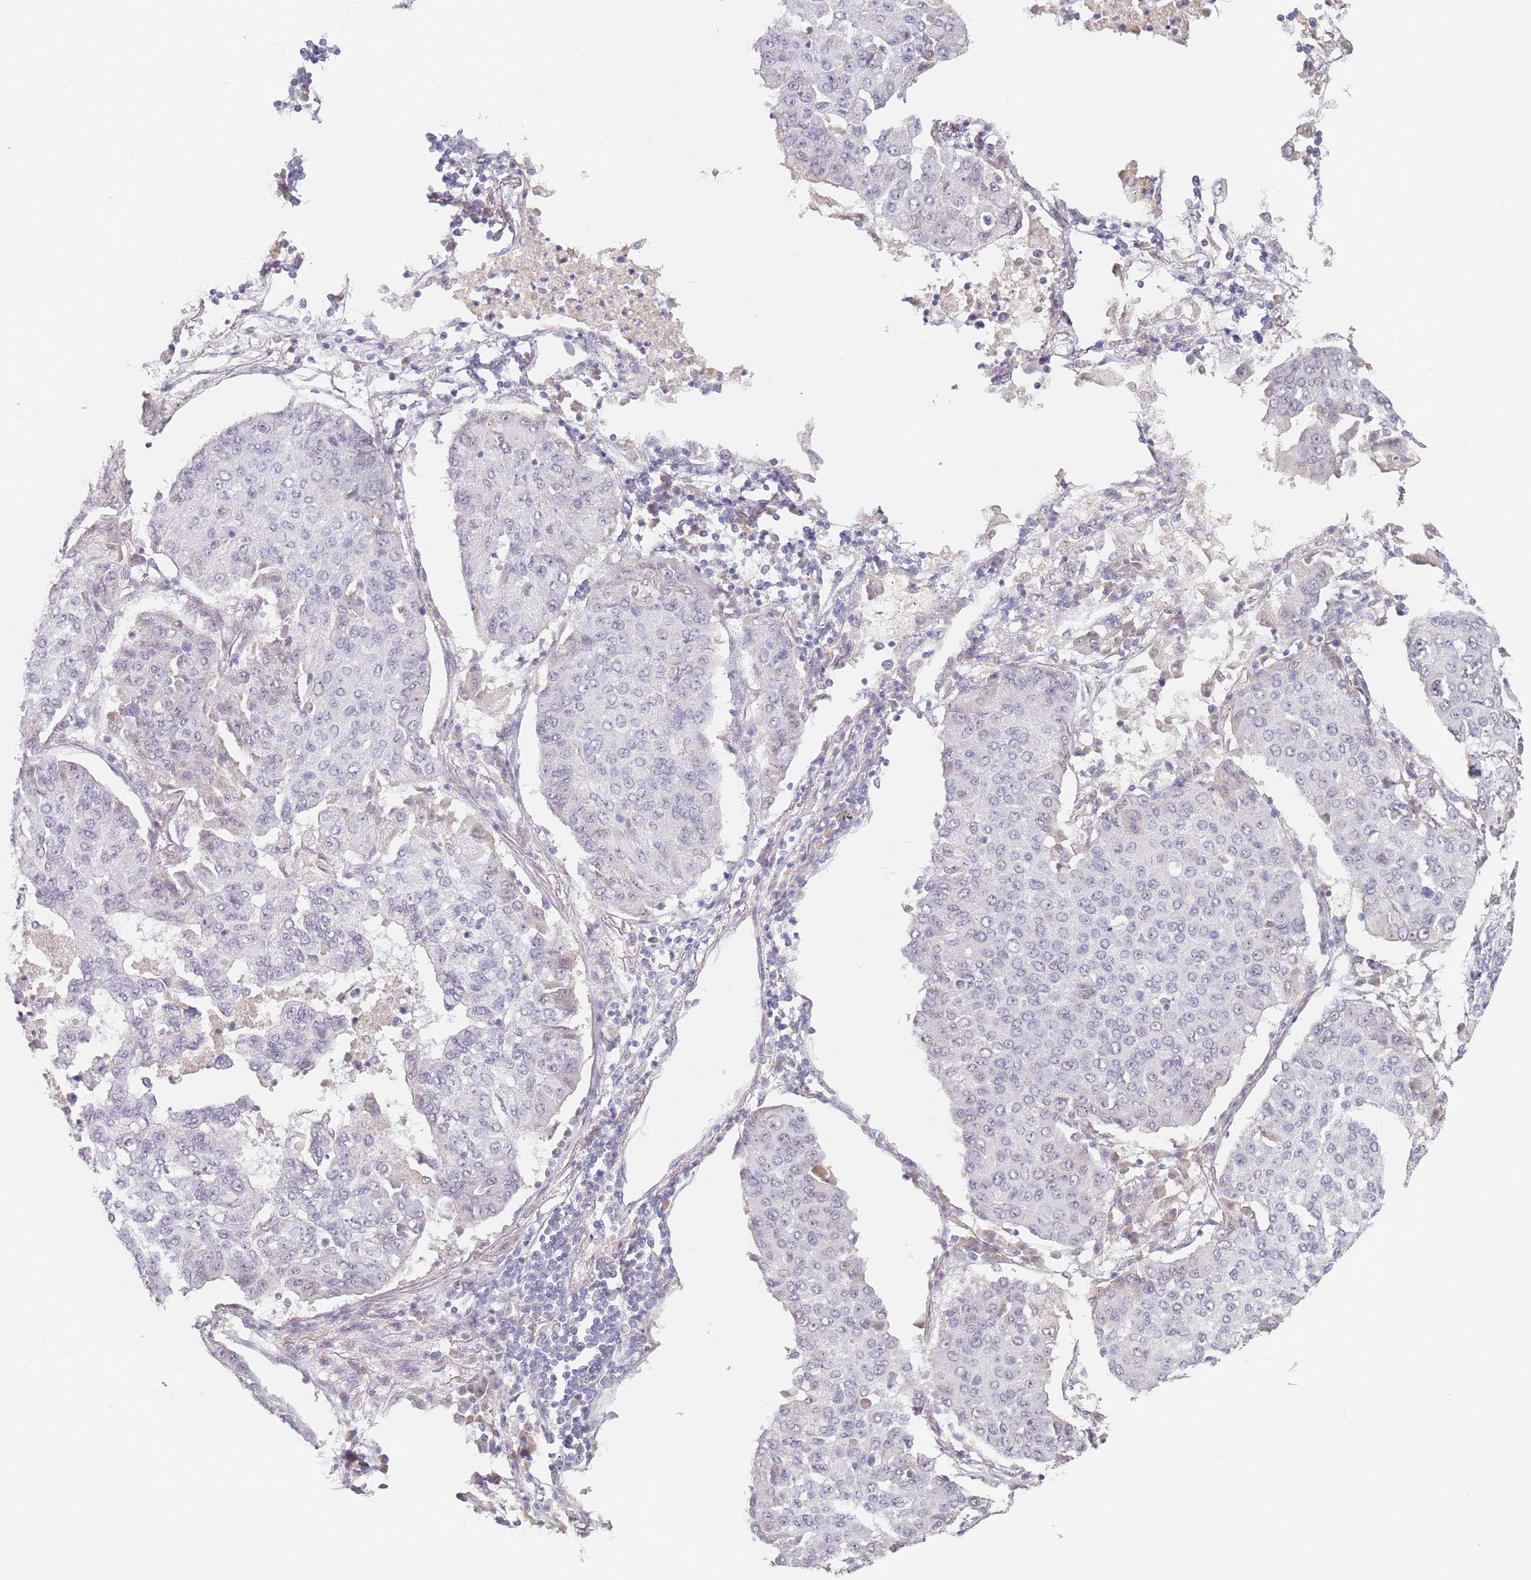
{"staining": {"intensity": "negative", "quantity": "none", "location": "none"}, "tissue": "lung cancer", "cell_type": "Tumor cells", "image_type": "cancer", "snomed": [{"axis": "morphology", "description": "Squamous cell carcinoma, NOS"}, {"axis": "topography", "description": "Lung"}], "caption": "Immunohistochemical staining of human lung squamous cell carcinoma shows no significant positivity in tumor cells.", "gene": "WDR93", "patient": {"sex": "male", "age": 74}}